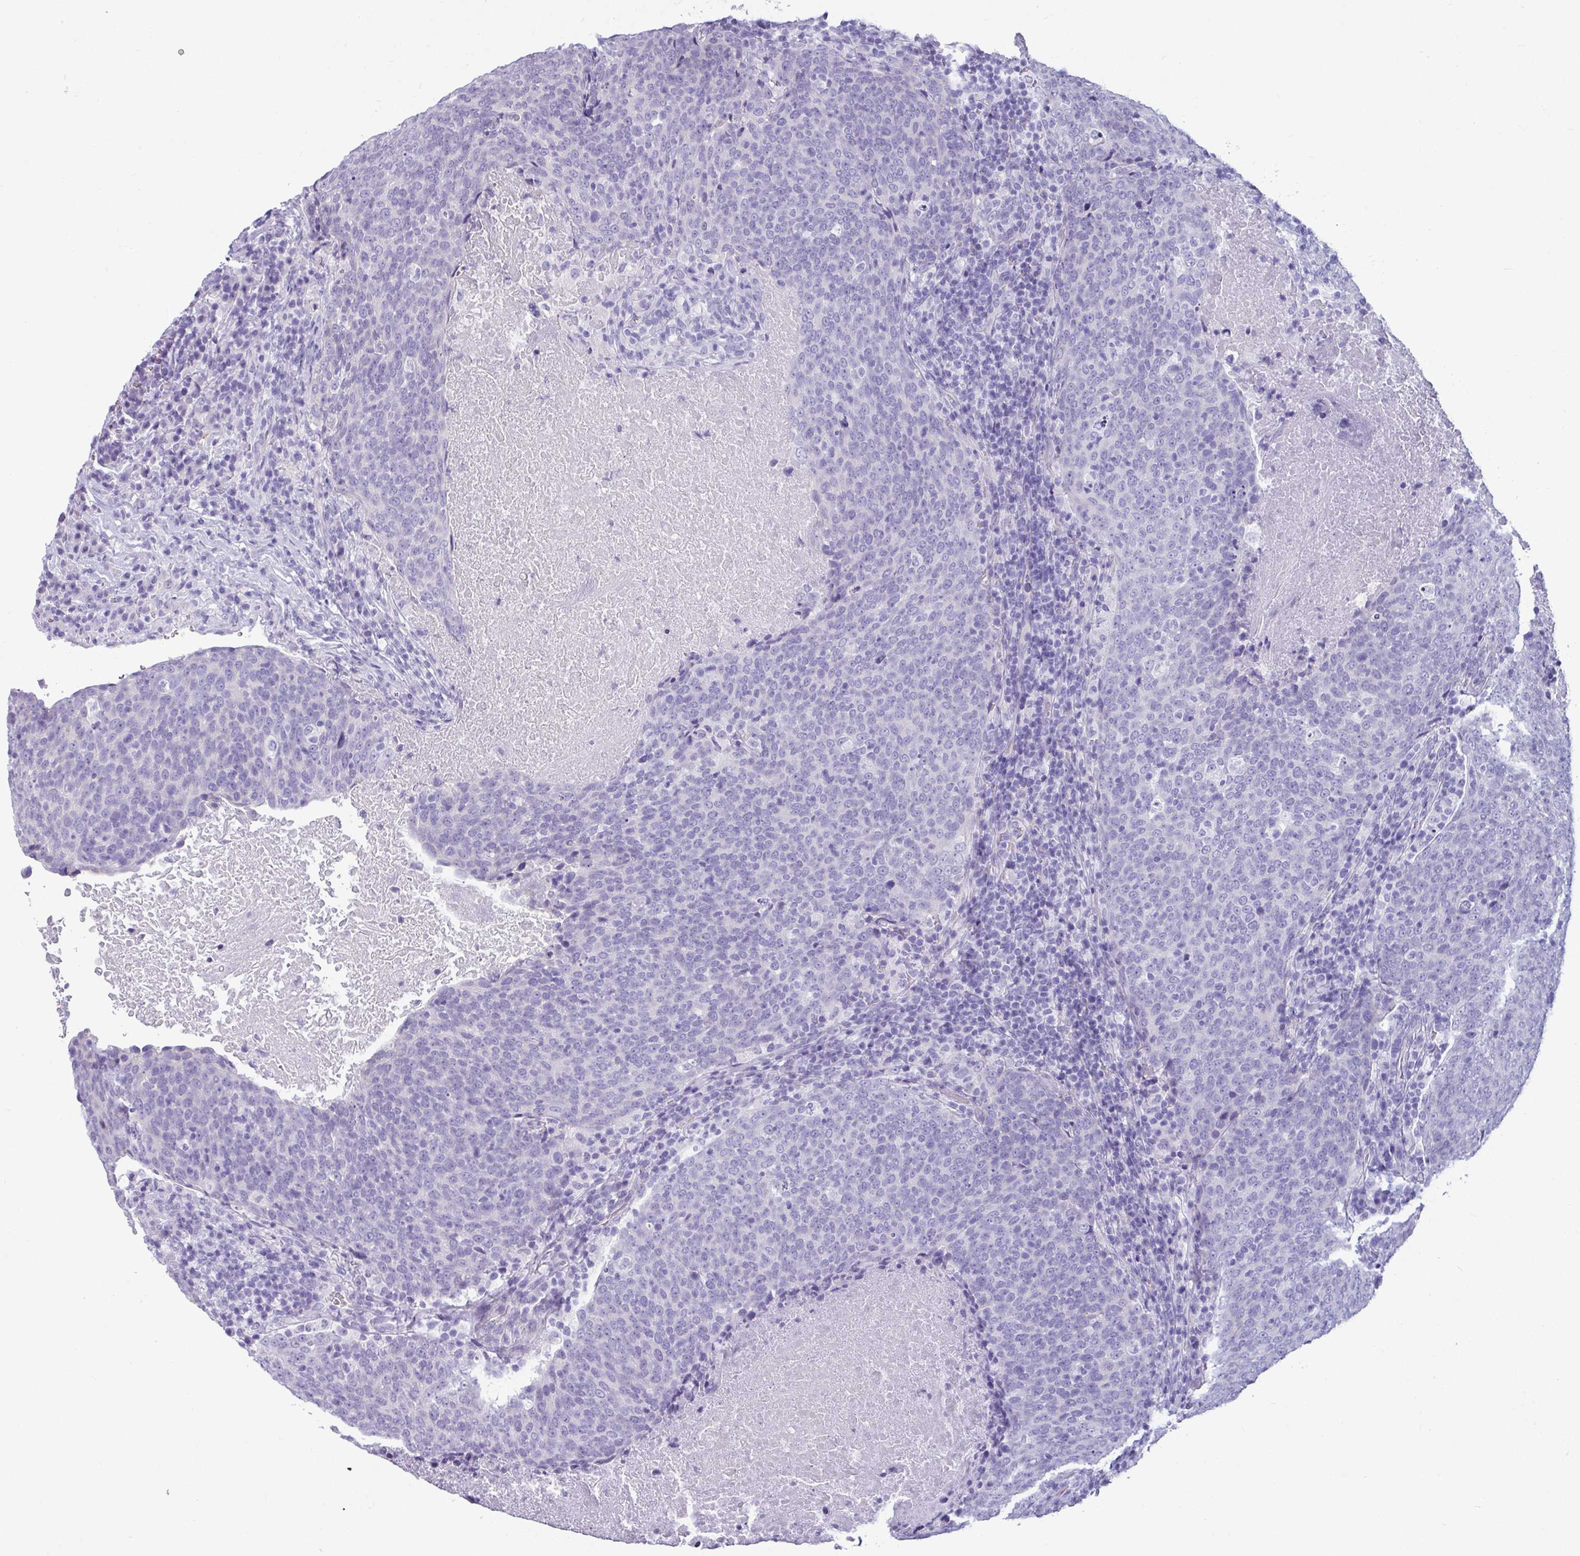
{"staining": {"intensity": "negative", "quantity": "none", "location": "none"}, "tissue": "head and neck cancer", "cell_type": "Tumor cells", "image_type": "cancer", "snomed": [{"axis": "morphology", "description": "Squamous cell carcinoma, NOS"}, {"axis": "morphology", "description": "Squamous cell carcinoma, metastatic, NOS"}, {"axis": "topography", "description": "Lymph node"}, {"axis": "topography", "description": "Head-Neck"}], "caption": "Protein analysis of head and neck squamous cell carcinoma reveals no significant expression in tumor cells.", "gene": "VCY1B", "patient": {"sex": "male", "age": 62}}